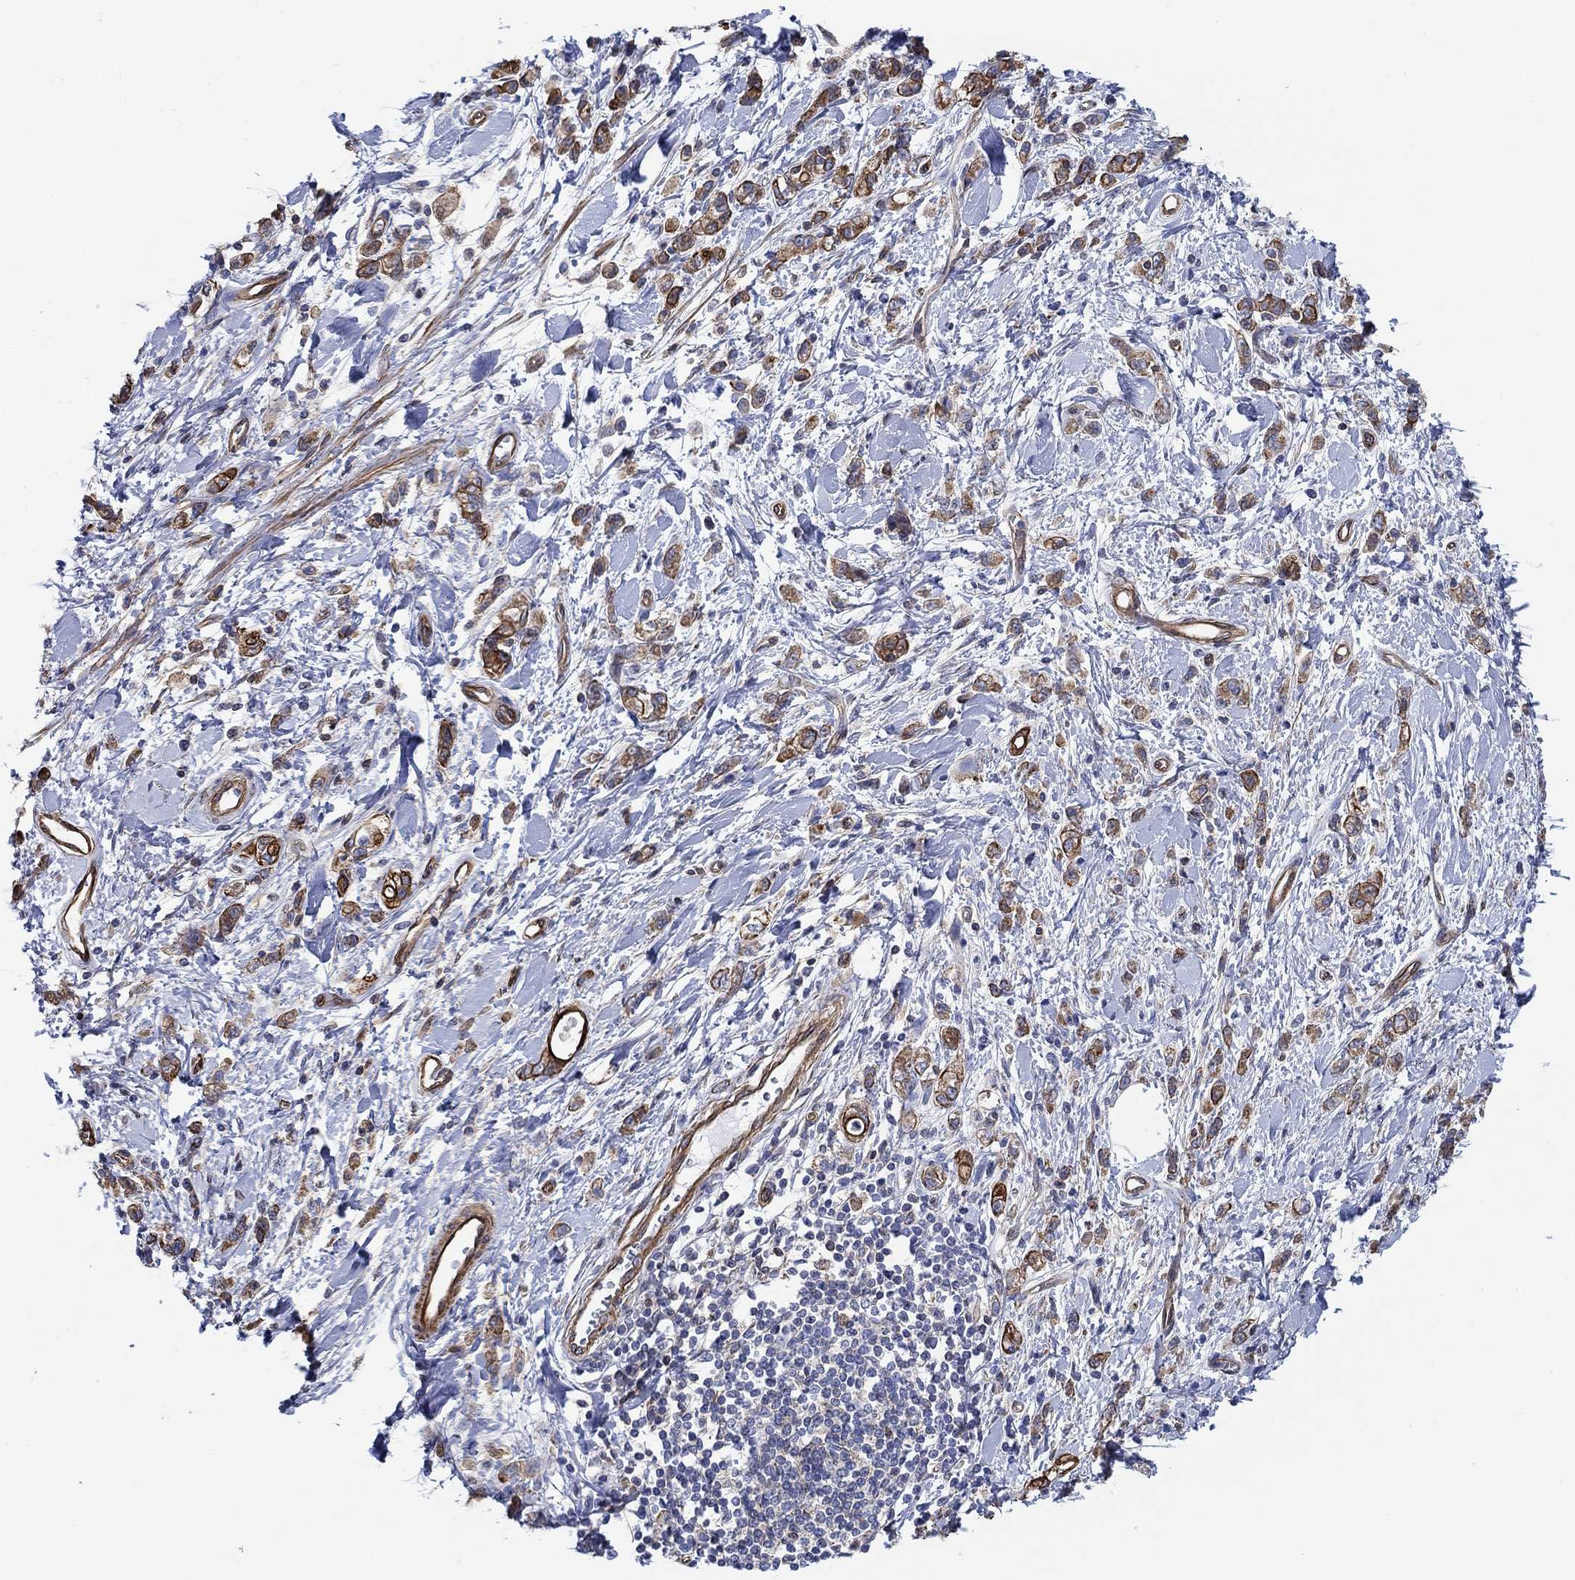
{"staining": {"intensity": "strong", "quantity": ">75%", "location": "cytoplasmic/membranous"}, "tissue": "stomach cancer", "cell_type": "Tumor cells", "image_type": "cancer", "snomed": [{"axis": "morphology", "description": "Adenocarcinoma, NOS"}, {"axis": "topography", "description": "Stomach"}], "caption": "Stomach adenocarcinoma tissue reveals strong cytoplasmic/membranous staining in about >75% of tumor cells", "gene": "FMN1", "patient": {"sex": "male", "age": 77}}